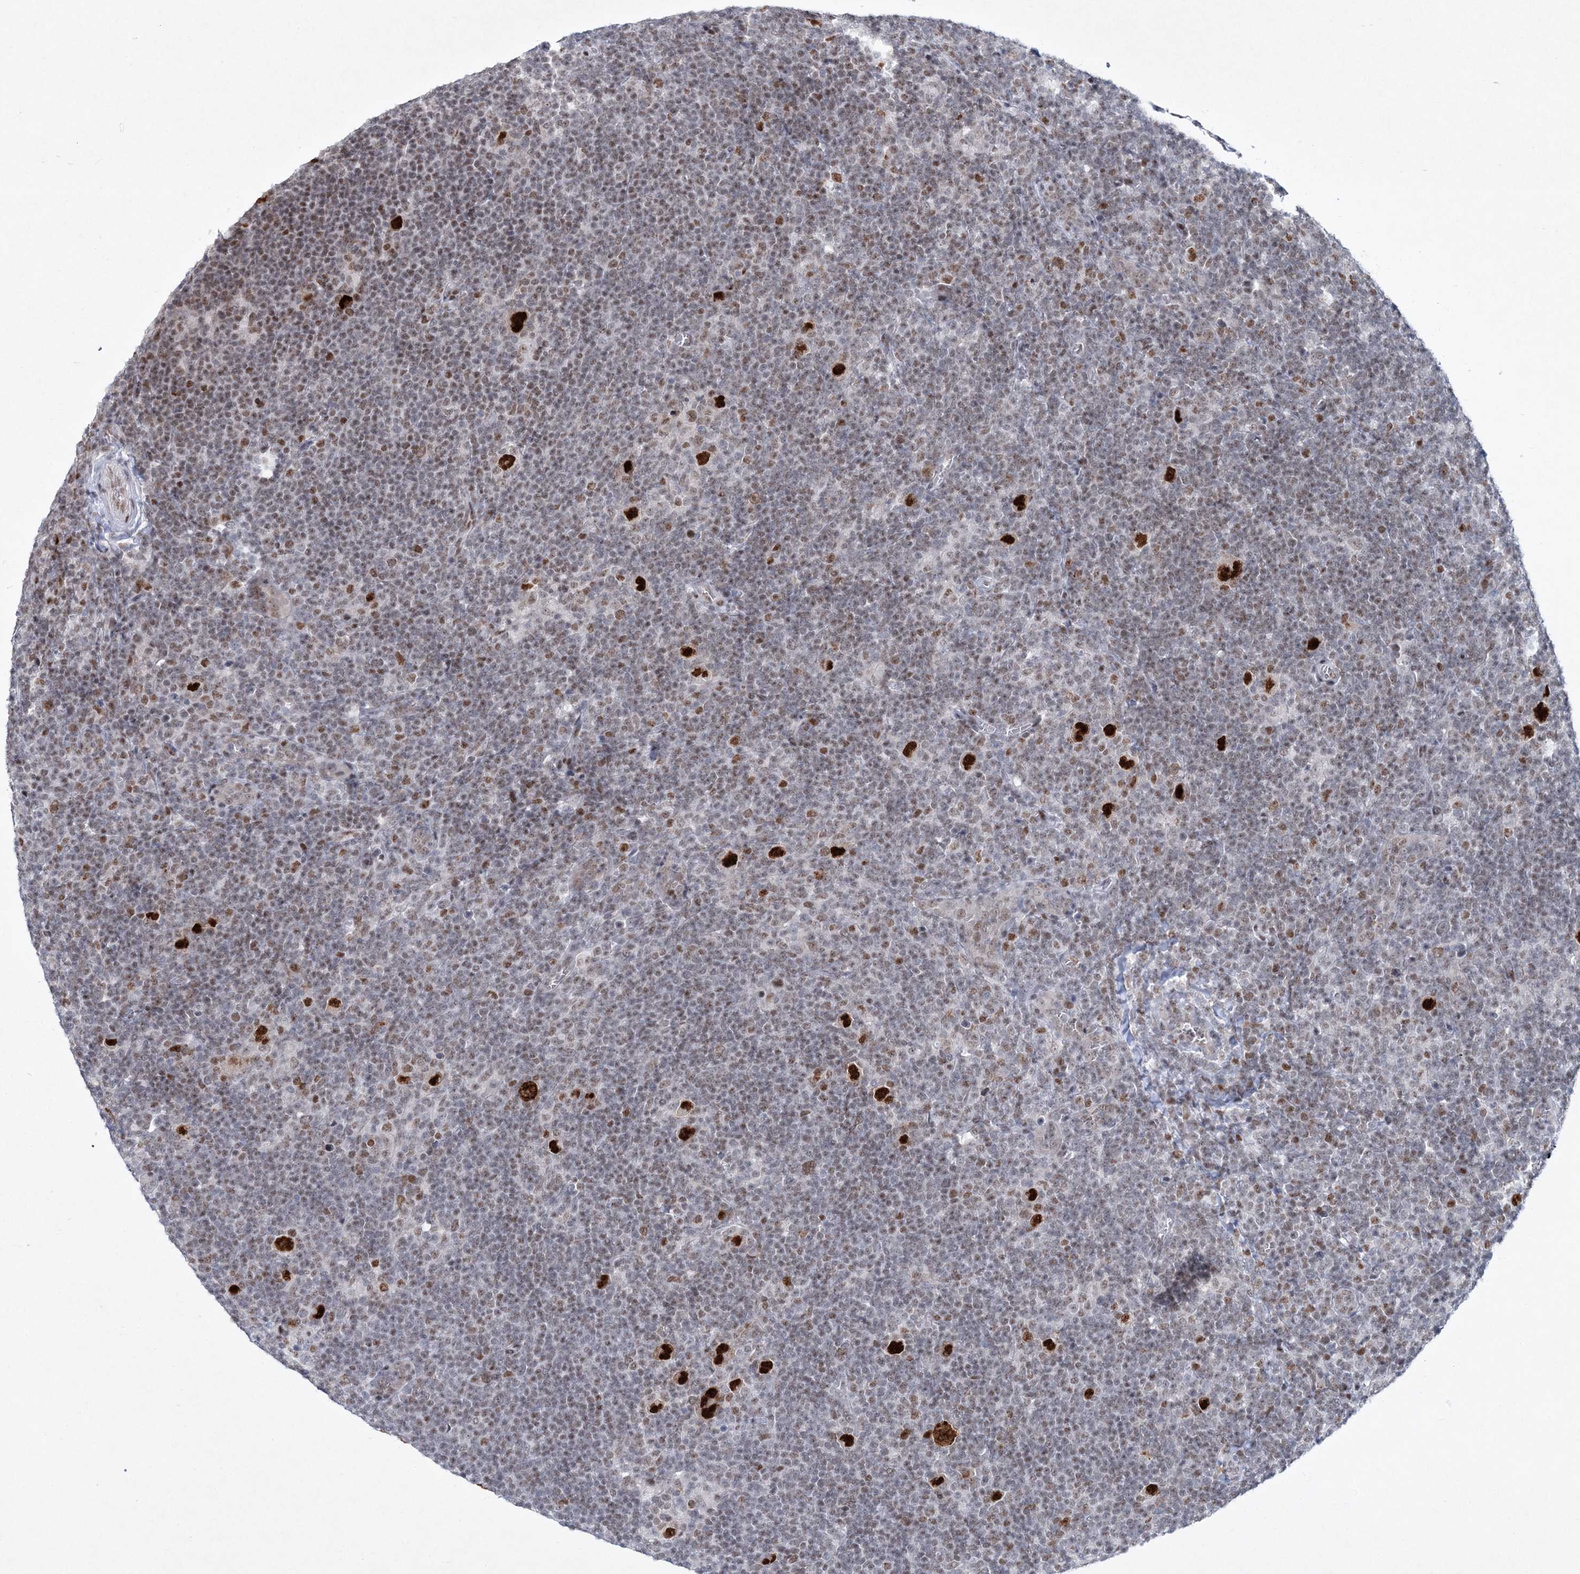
{"staining": {"intensity": "strong", "quantity": ">75%", "location": "nuclear"}, "tissue": "lymphoma", "cell_type": "Tumor cells", "image_type": "cancer", "snomed": [{"axis": "morphology", "description": "Hodgkin's disease, NOS"}, {"axis": "topography", "description": "Lymph node"}], "caption": "The histopathology image exhibits immunohistochemical staining of Hodgkin's disease. There is strong nuclear staining is seen in approximately >75% of tumor cells.", "gene": "LRRFIP2", "patient": {"sex": "female", "age": 57}}